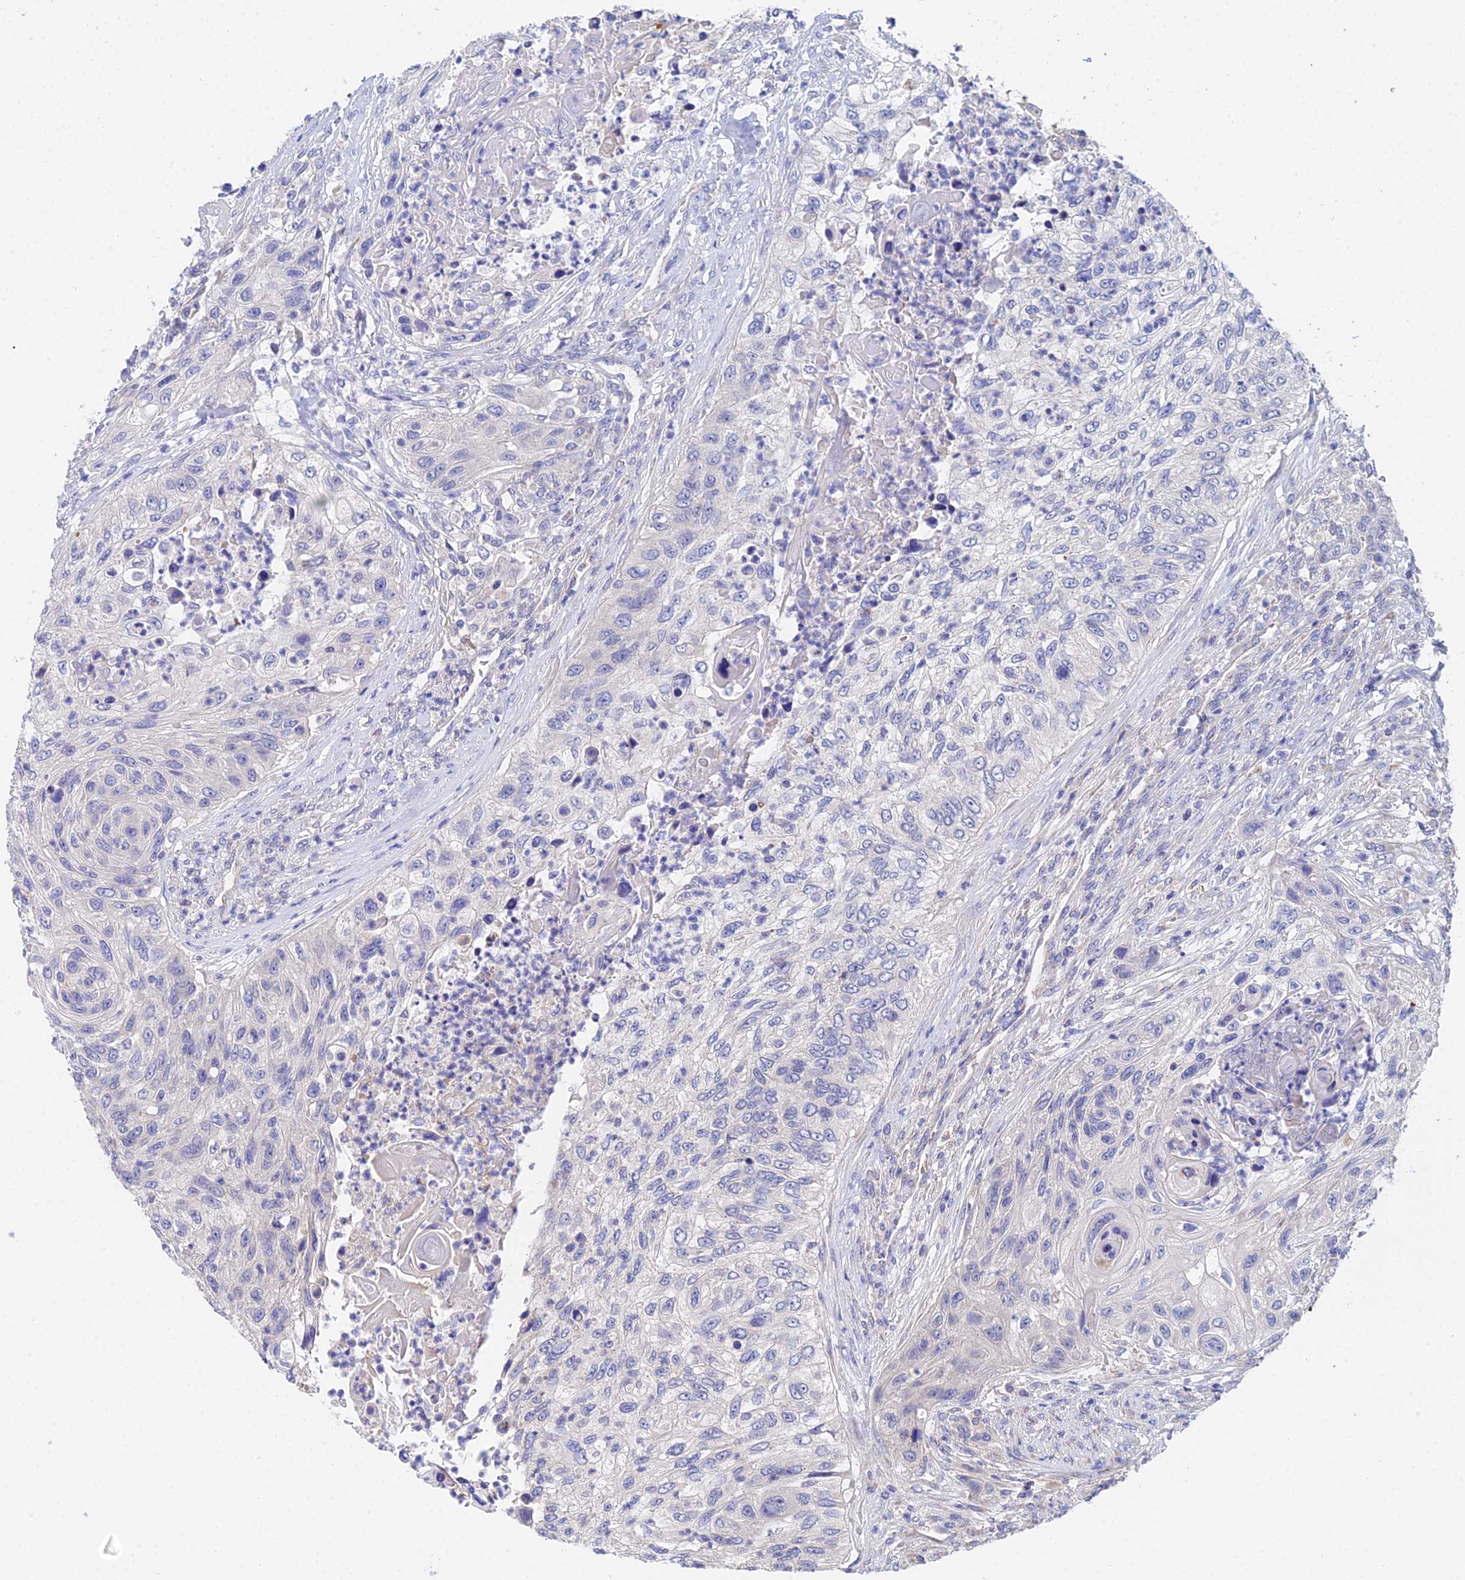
{"staining": {"intensity": "negative", "quantity": "none", "location": "none"}, "tissue": "urothelial cancer", "cell_type": "Tumor cells", "image_type": "cancer", "snomed": [{"axis": "morphology", "description": "Urothelial carcinoma, High grade"}, {"axis": "topography", "description": "Urinary bladder"}], "caption": "Human urothelial cancer stained for a protein using IHC shows no staining in tumor cells.", "gene": "UBE2L3", "patient": {"sex": "female", "age": 60}}